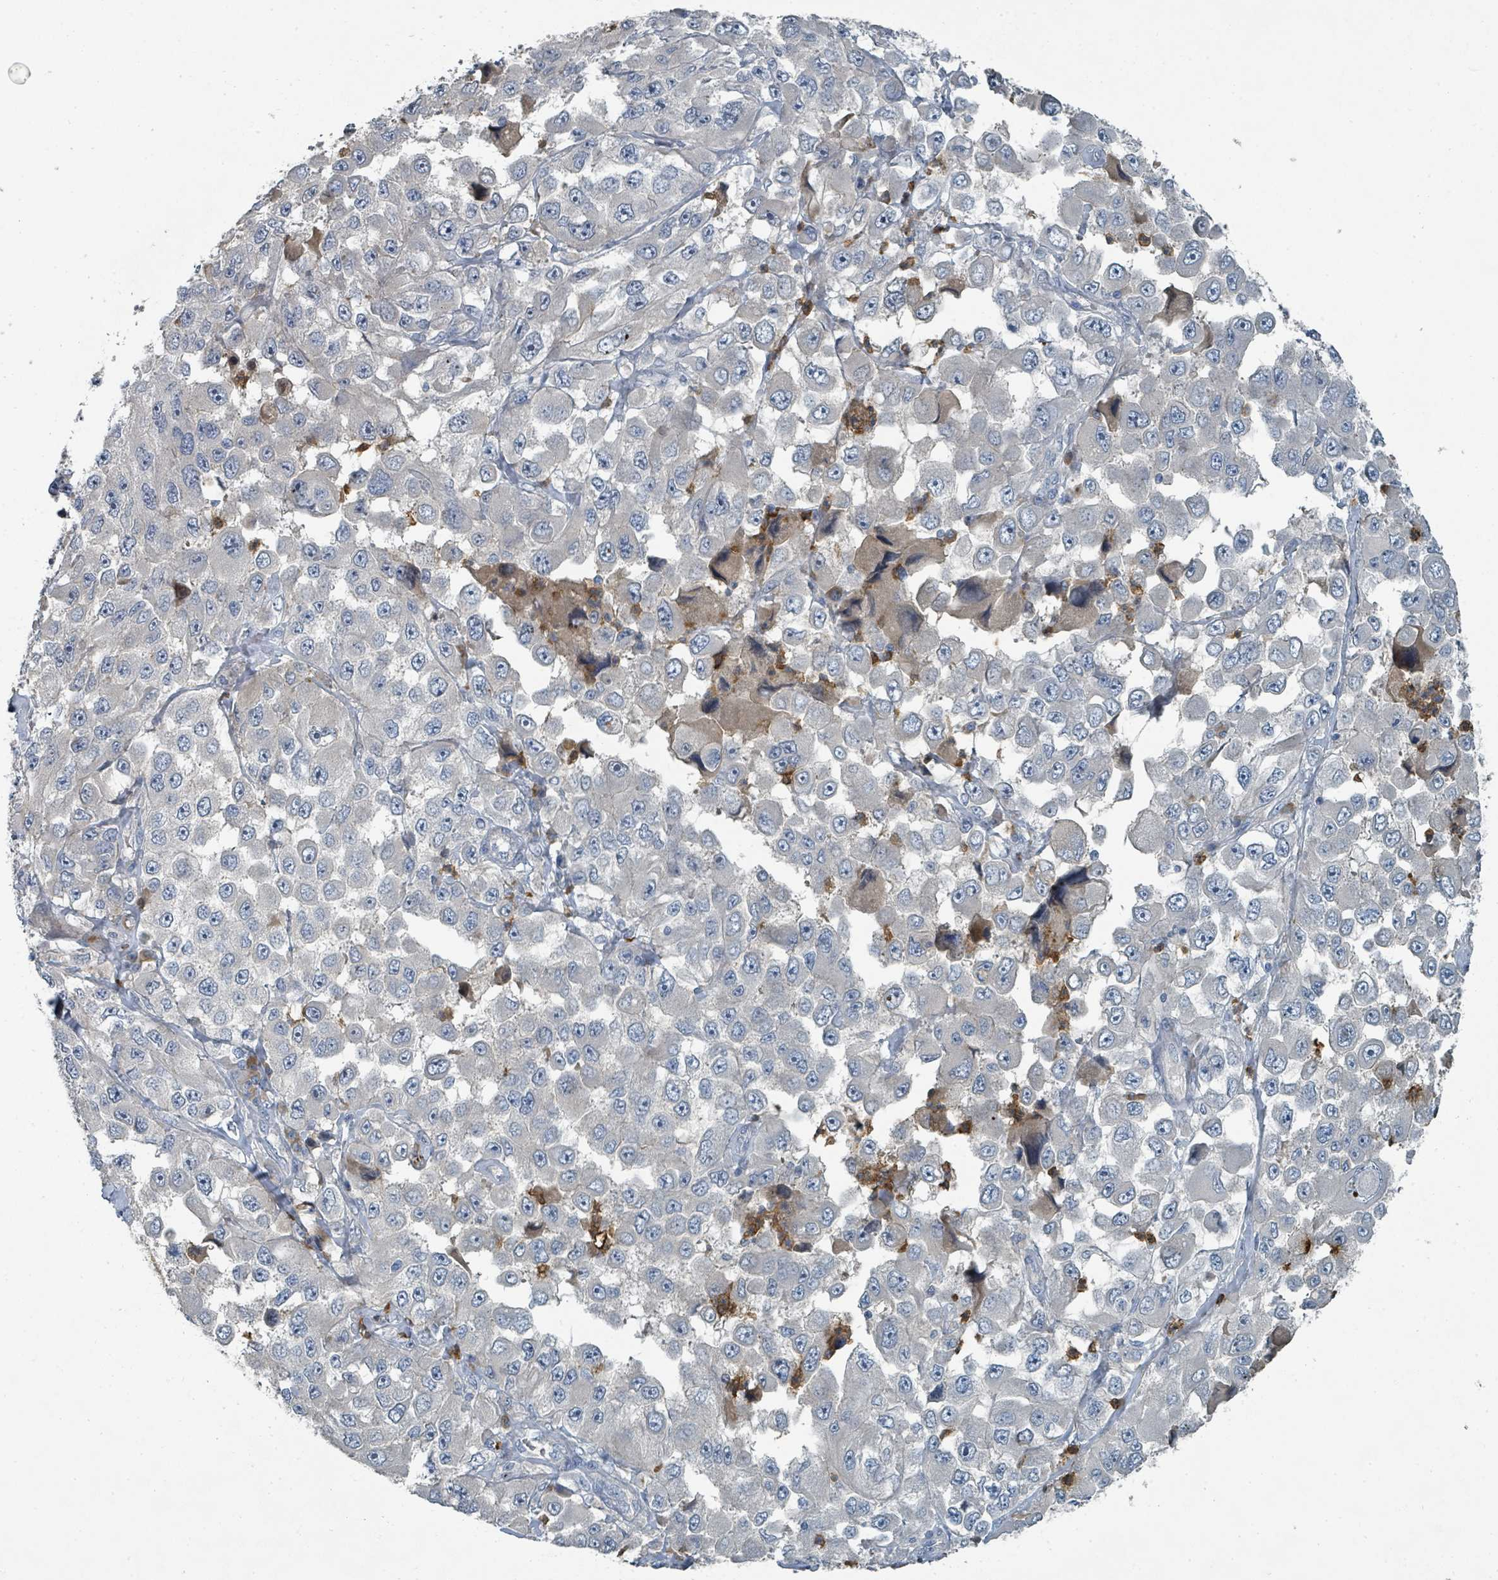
{"staining": {"intensity": "weak", "quantity": "<25%", "location": "cytoplasmic/membranous"}, "tissue": "melanoma", "cell_type": "Tumor cells", "image_type": "cancer", "snomed": [{"axis": "morphology", "description": "Malignant melanoma, Metastatic site"}, {"axis": "topography", "description": "Lymph node"}], "caption": "Tumor cells are negative for brown protein staining in malignant melanoma (metastatic site).", "gene": "SLC44A5", "patient": {"sex": "male", "age": 62}}